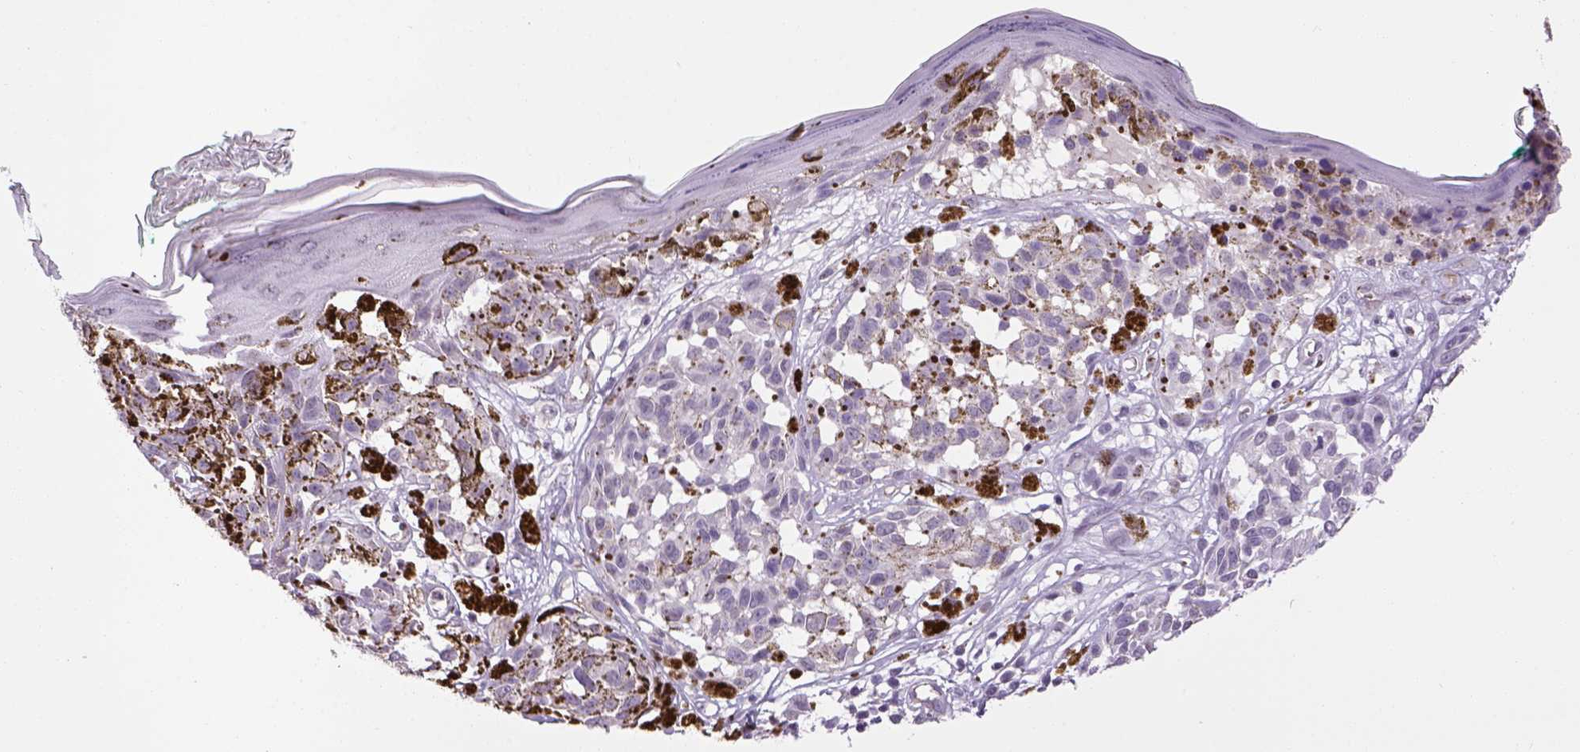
{"staining": {"intensity": "negative", "quantity": "none", "location": "none"}, "tissue": "melanoma", "cell_type": "Tumor cells", "image_type": "cancer", "snomed": [{"axis": "morphology", "description": "Malignant melanoma, NOS"}, {"axis": "topography", "description": "Skin"}], "caption": "Tumor cells are negative for brown protein staining in malignant melanoma. (Brightfield microscopy of DAB (3,3'-diaminobenzidine) IHC at high magnification).", "gene": "PRRT1", "patient": {"sex": "female", "age": 38}}